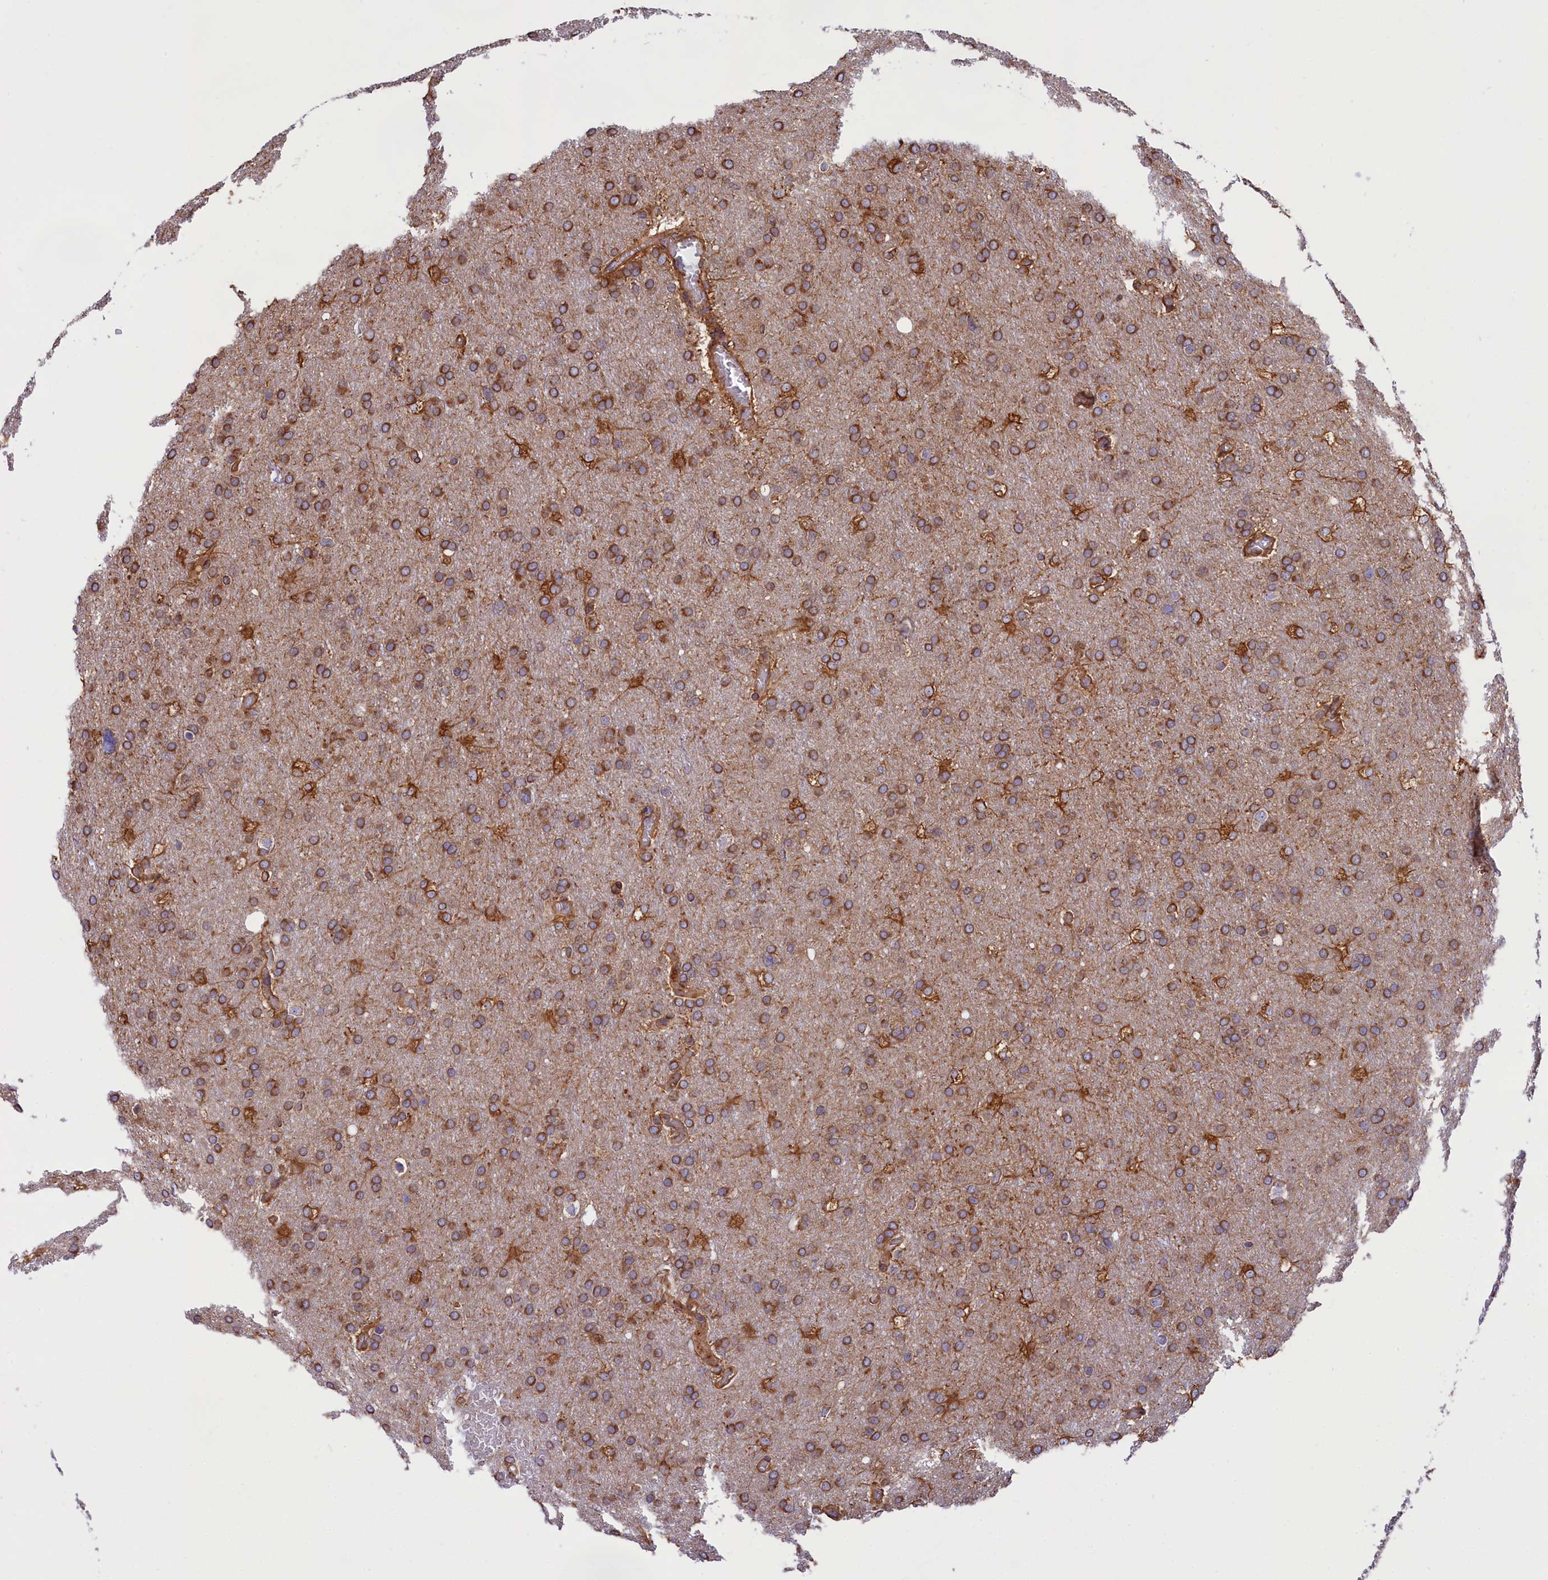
{"staining": {"intensity": "strong", "quantity": ">75%", "location": "cytoplasmic/membranous"}, "tissue": "glioma", "cell_type": "Tumor cells", "image_type": "cancer", "snomed": [{"axis": "morphology", "description": "Glioma, malignant, High grade"}, {"axis": "topography", "description": "Cerebral cortex"}], "caption": "This image shows malignant glioma (high-grade) stained with IHC to label a protein in brown. The cytoplasmic/membranous of tumor cells show strong positivity for the protein. Nuclei are counter-stained blue.", "gene": "GYS1", "patient": {"sex": "female", "age": 36}}